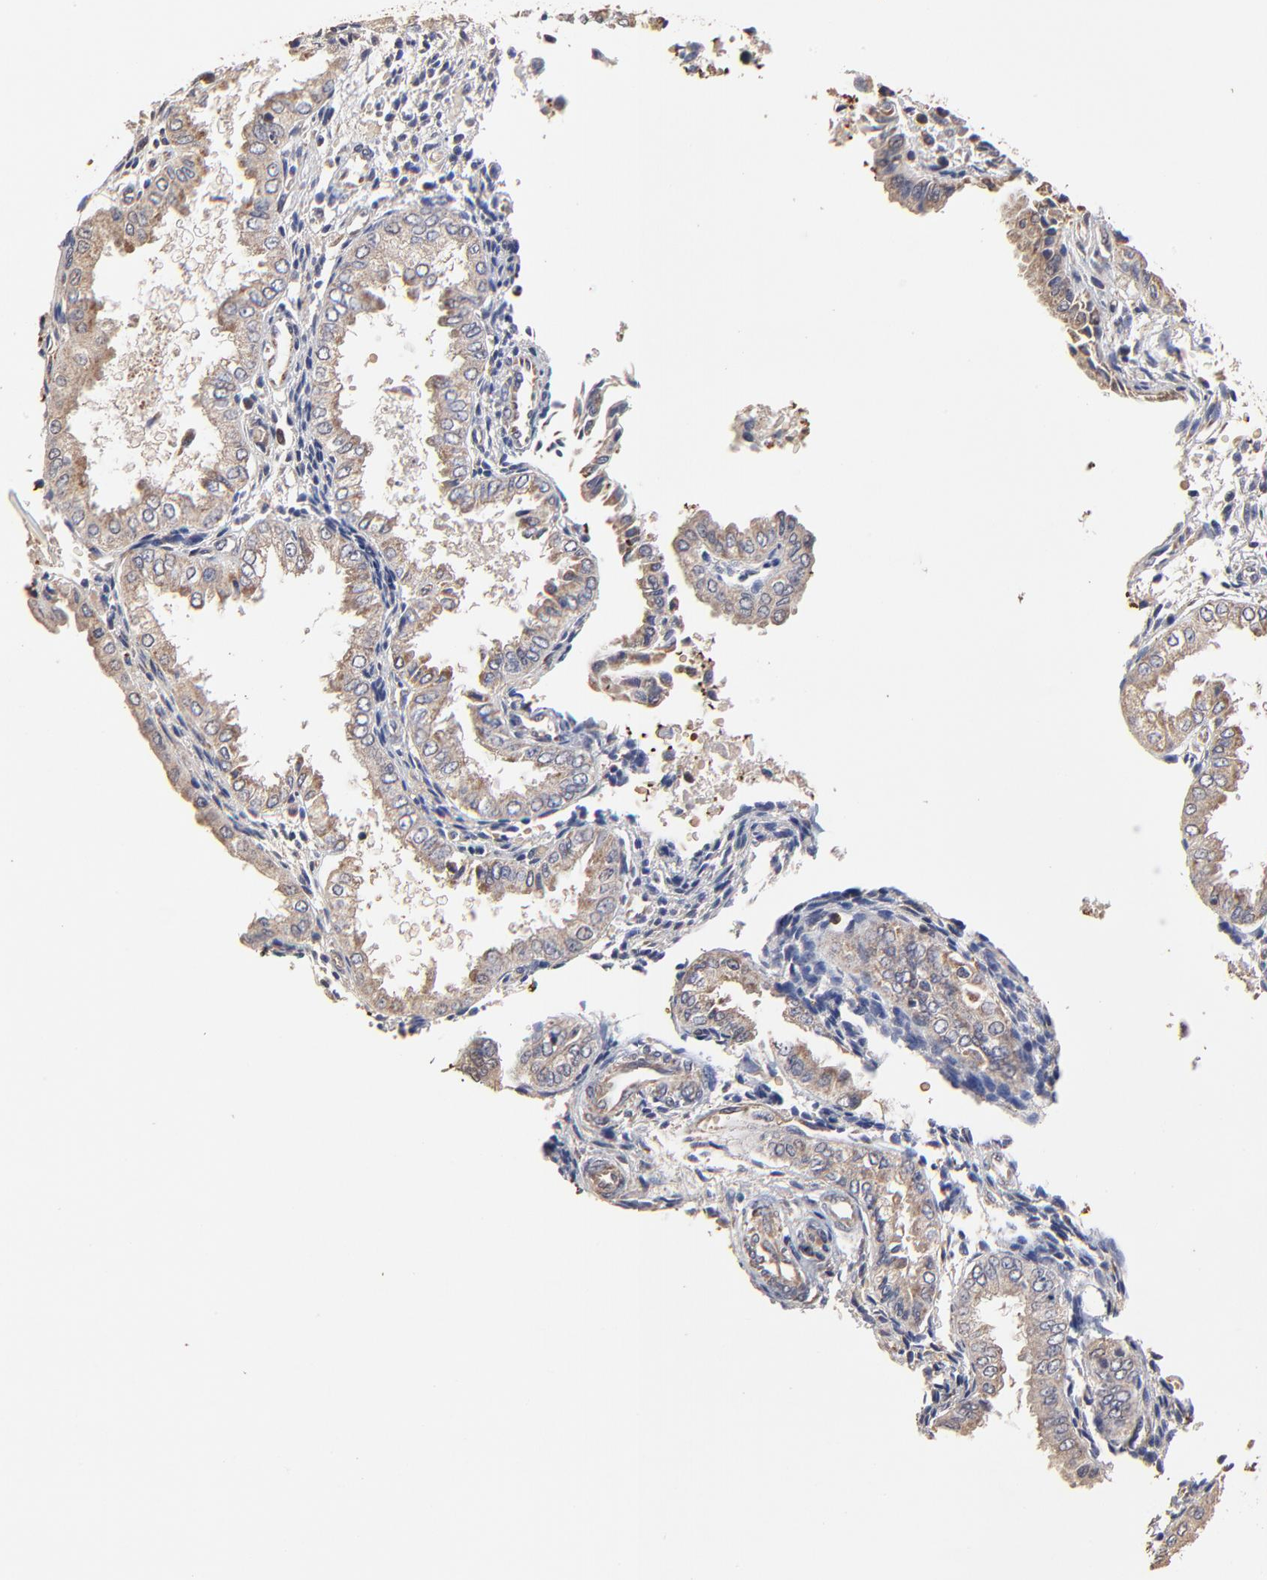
{"staining": {"intensity": "moderate", "quantity": "25%-75%", "location": "nuclear"}, "tissue": "endometrium", "cell_type": "Cells in endometrial stroma", "image_type": "normal", "snomed": [{"axis": "morphology", "description": "Normal tissue, NOS"}, {"axis": "topography", "description": "Endometrium"}], "caption": "This histopathology image displays immunohistochemistry (IHC) staining of benign endometrium, with medium moderate nuclear expression in approximately 25%-75% of cells in endometrial stroma.", "gene": "CASP1", "patient": {"sex": "female", "age": 33}}